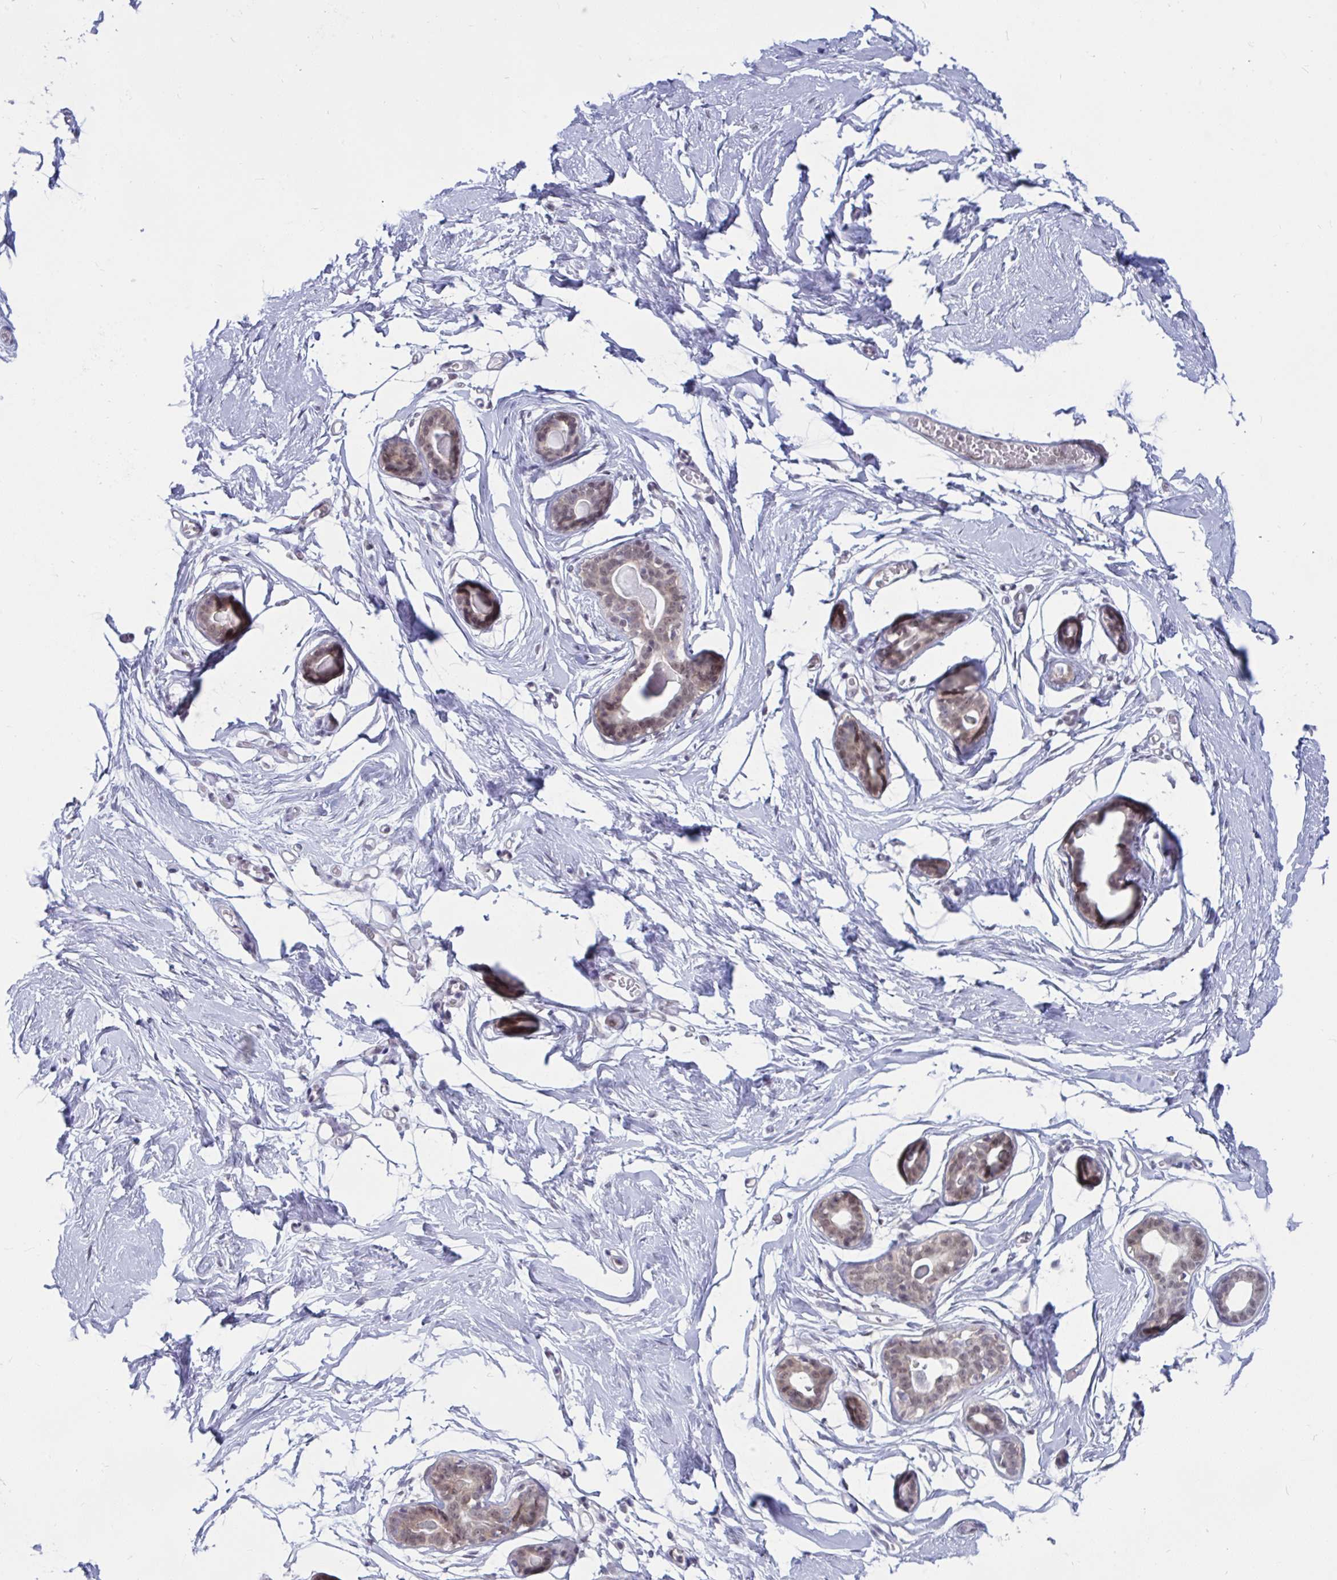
{"staining": {"intensity": "negative", "quantity": "none", "location": "none"}, "tissue": "breast", "cell_type": "Adipocytes", "image_type": "normal", "snomed": [{"axis": "morphology", "description": "Normal tissue, NOS"}, {"axis": "topography", "description": "Breast"}], "caption": "The IHC image has no significant staining in adipocytes of breast.", "gene": "TSN", "patient": {"sex": "female", "age": 45}}